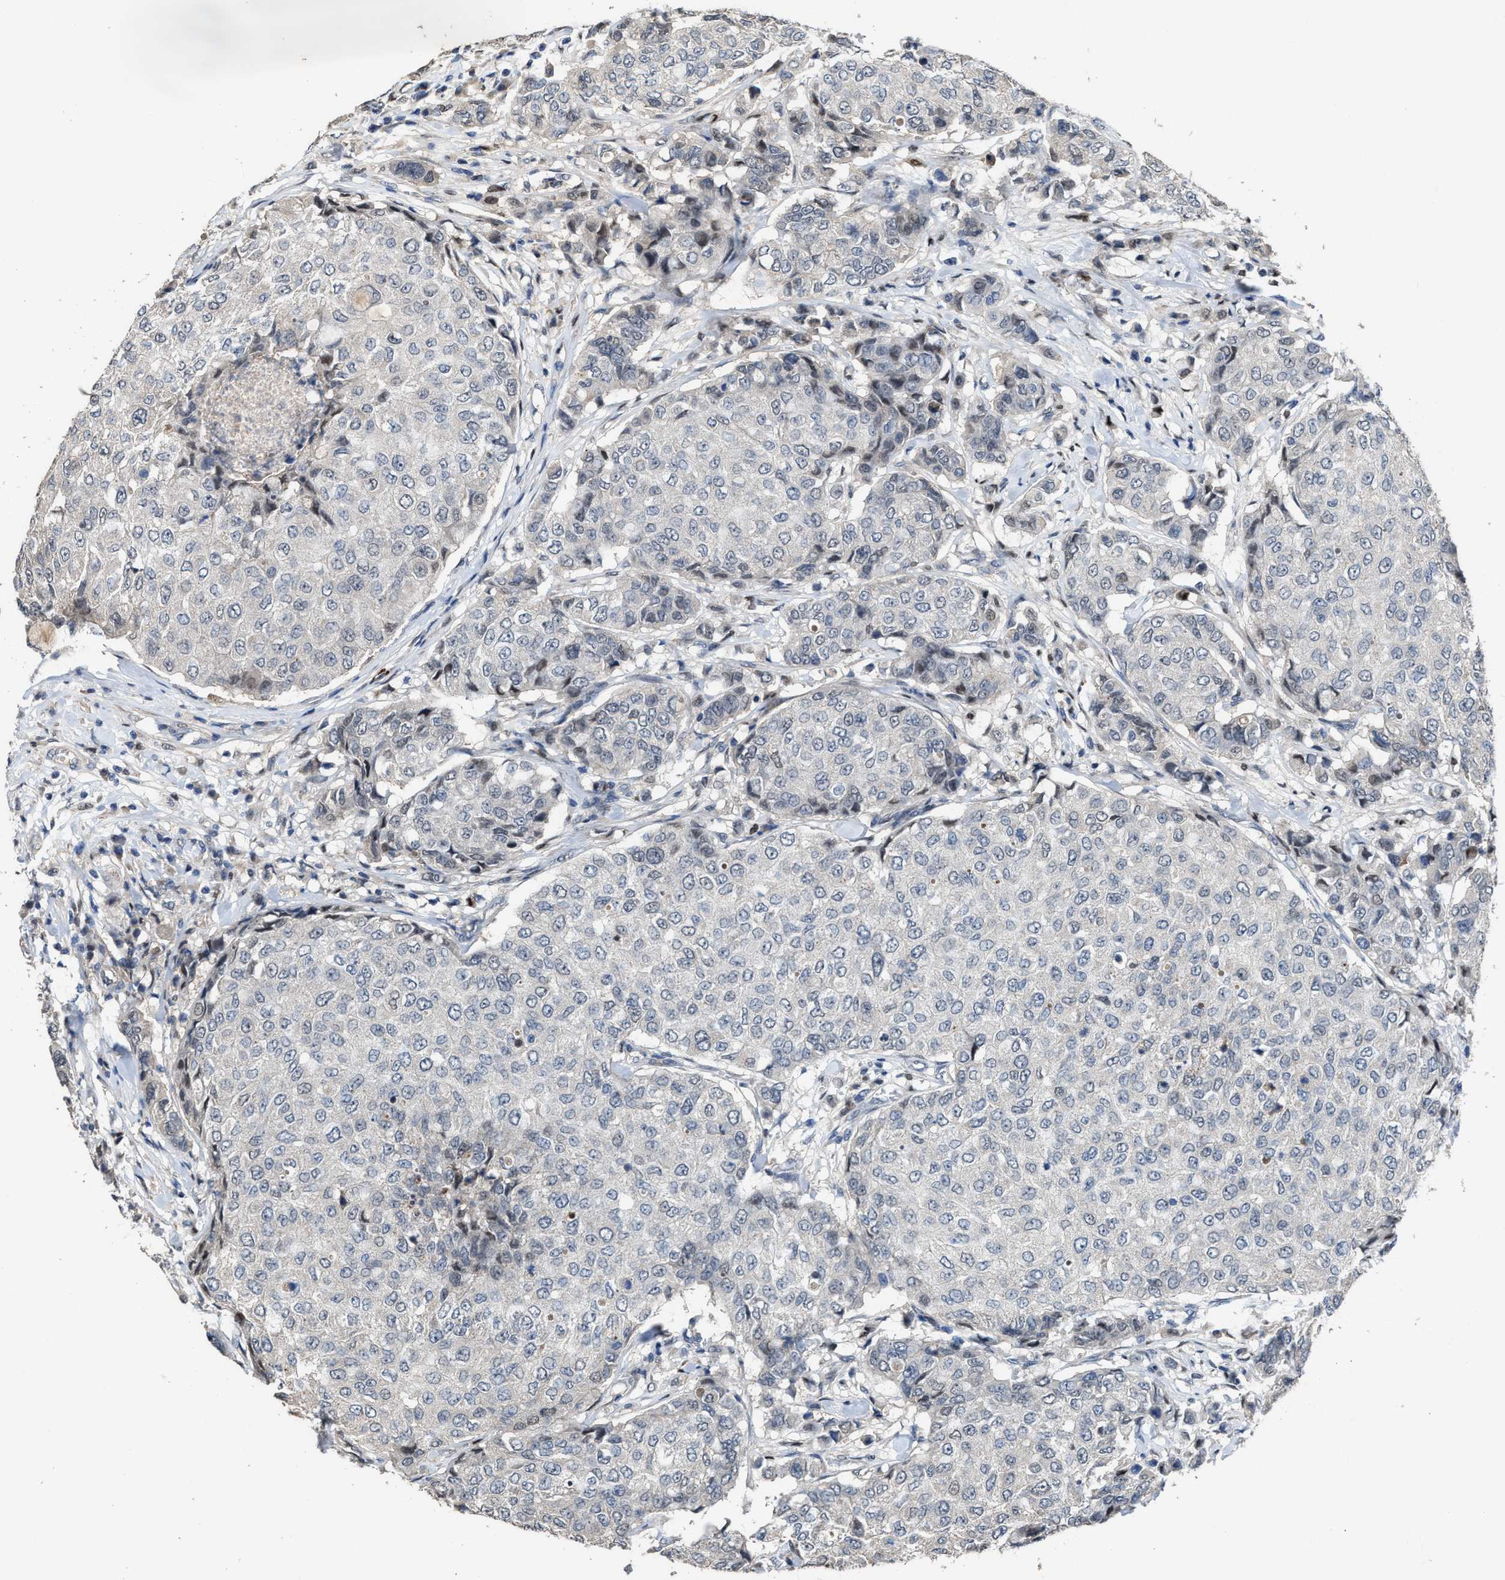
{"staining": {"intensity": "negative", "quantity": "none", "location": "none"}, "tissue": "breast cancer", "cell_type": "Tumor cells", "image_type": "cancer", "snomed": [{"axis": "morphology", "description": "Duct carcinoma"}, {"axis": "topography", "description": "Breast"}], "caption": "Immunohistochemical staining of breast cancer (intraductal carcinoma) displays no significant expression in tumor cells.", "gene": "ZNF20", "patient": {"sex": "female", "age": 27}}